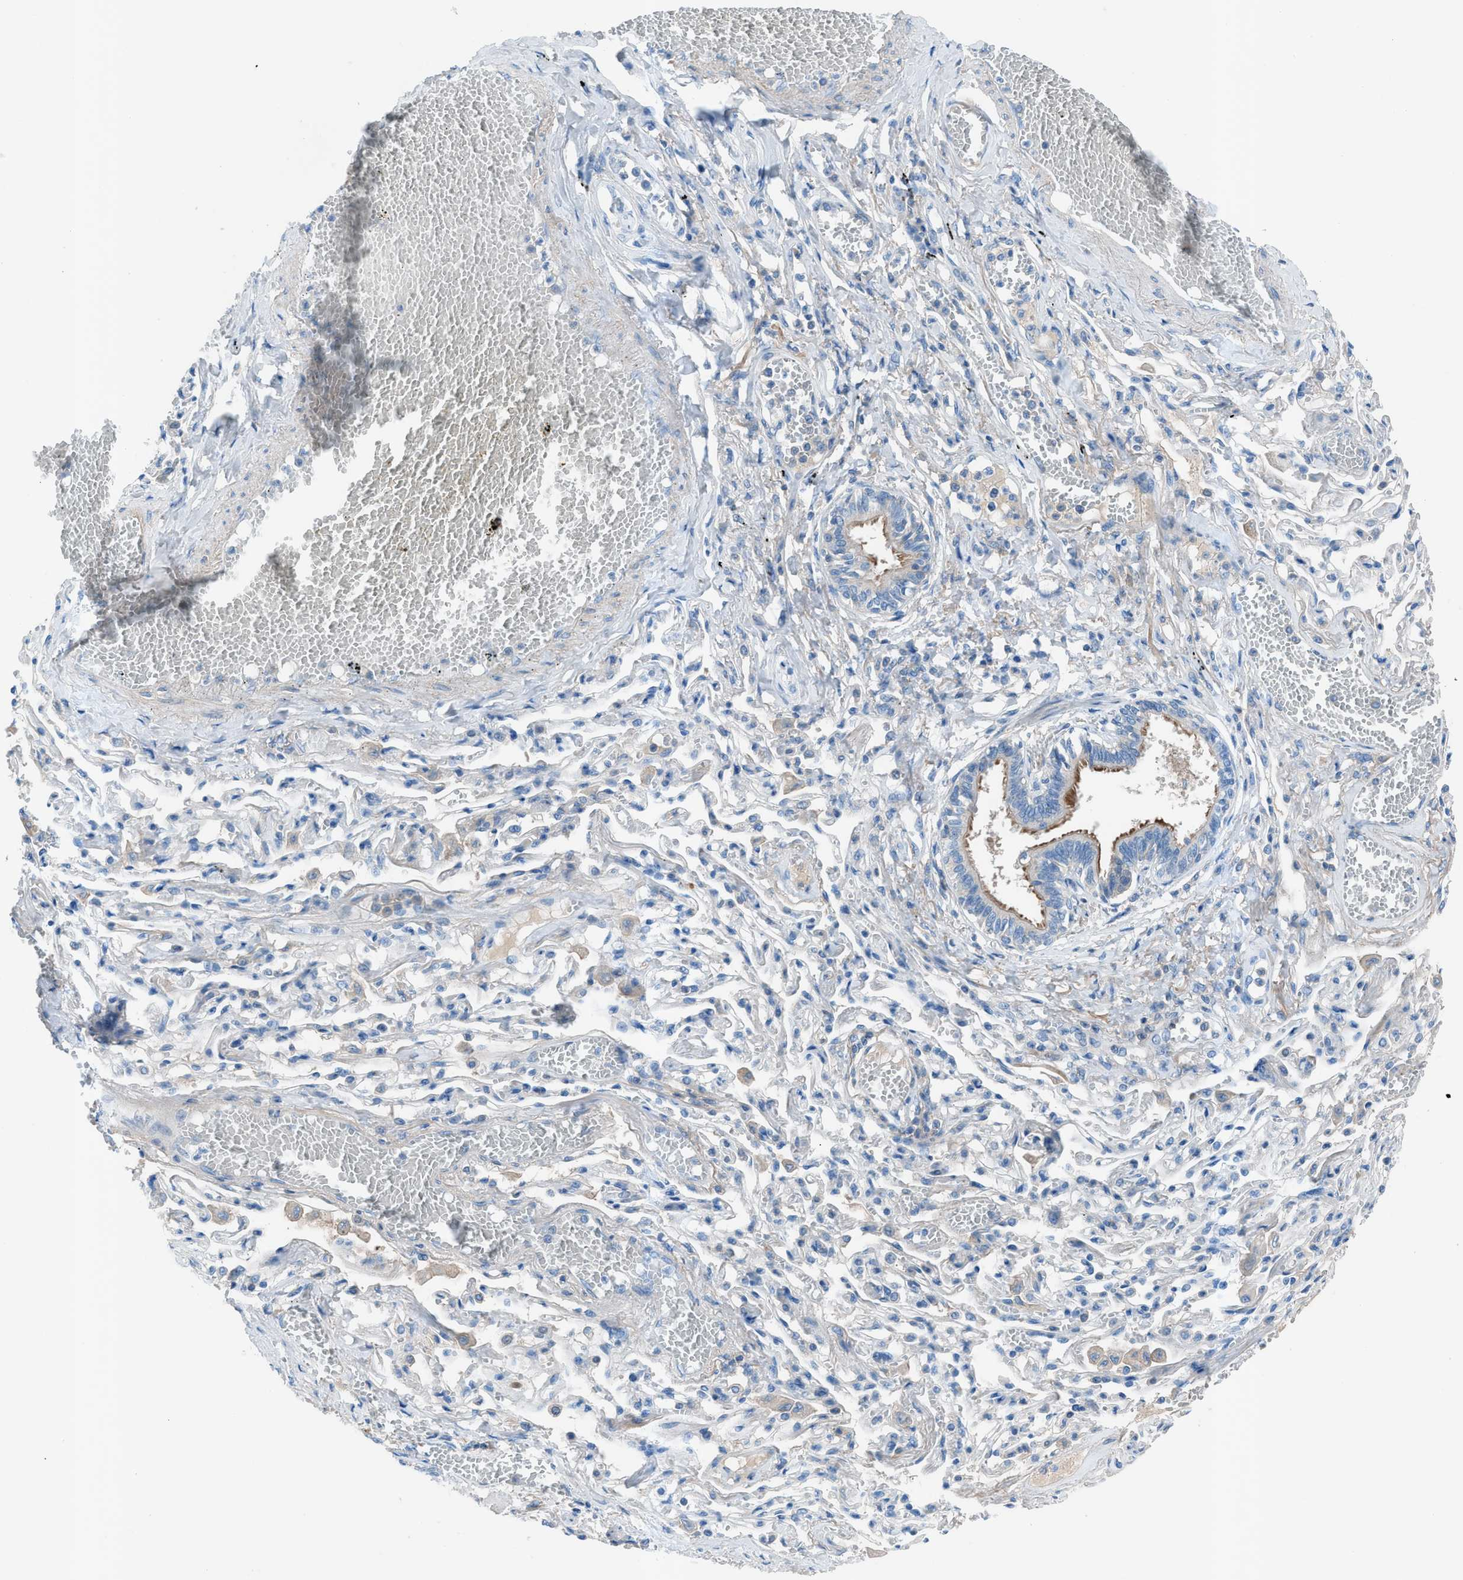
{"staining": {"intensity": "moderate", "quantity": ">75%", "location": "cytoplasmic/membranous"}, "tissue": "bronchus", "cell_type": "Respiratory epithelial cells", "image_type": "normal", "snomed": [{"axis": "morphology", "description": "Normal tissue, NOS"}, {"axis": "morphology", "description": "Inflammation, NOS"}, {"axis": "topography", "description": "Cartilage tissue"}, {"axis": "topography", "description": "Lung"}], "caption": "Immunohistochemistry micrograph of unremarkable bronchus stained for a protein (brown), which exhibits medium levels of moderate cytoplasmic/membranous staining in approximately >75% of respiratory epithelial cells.", "gene": "C5AR2", "patient": {"sex": "male", "age": 71}}